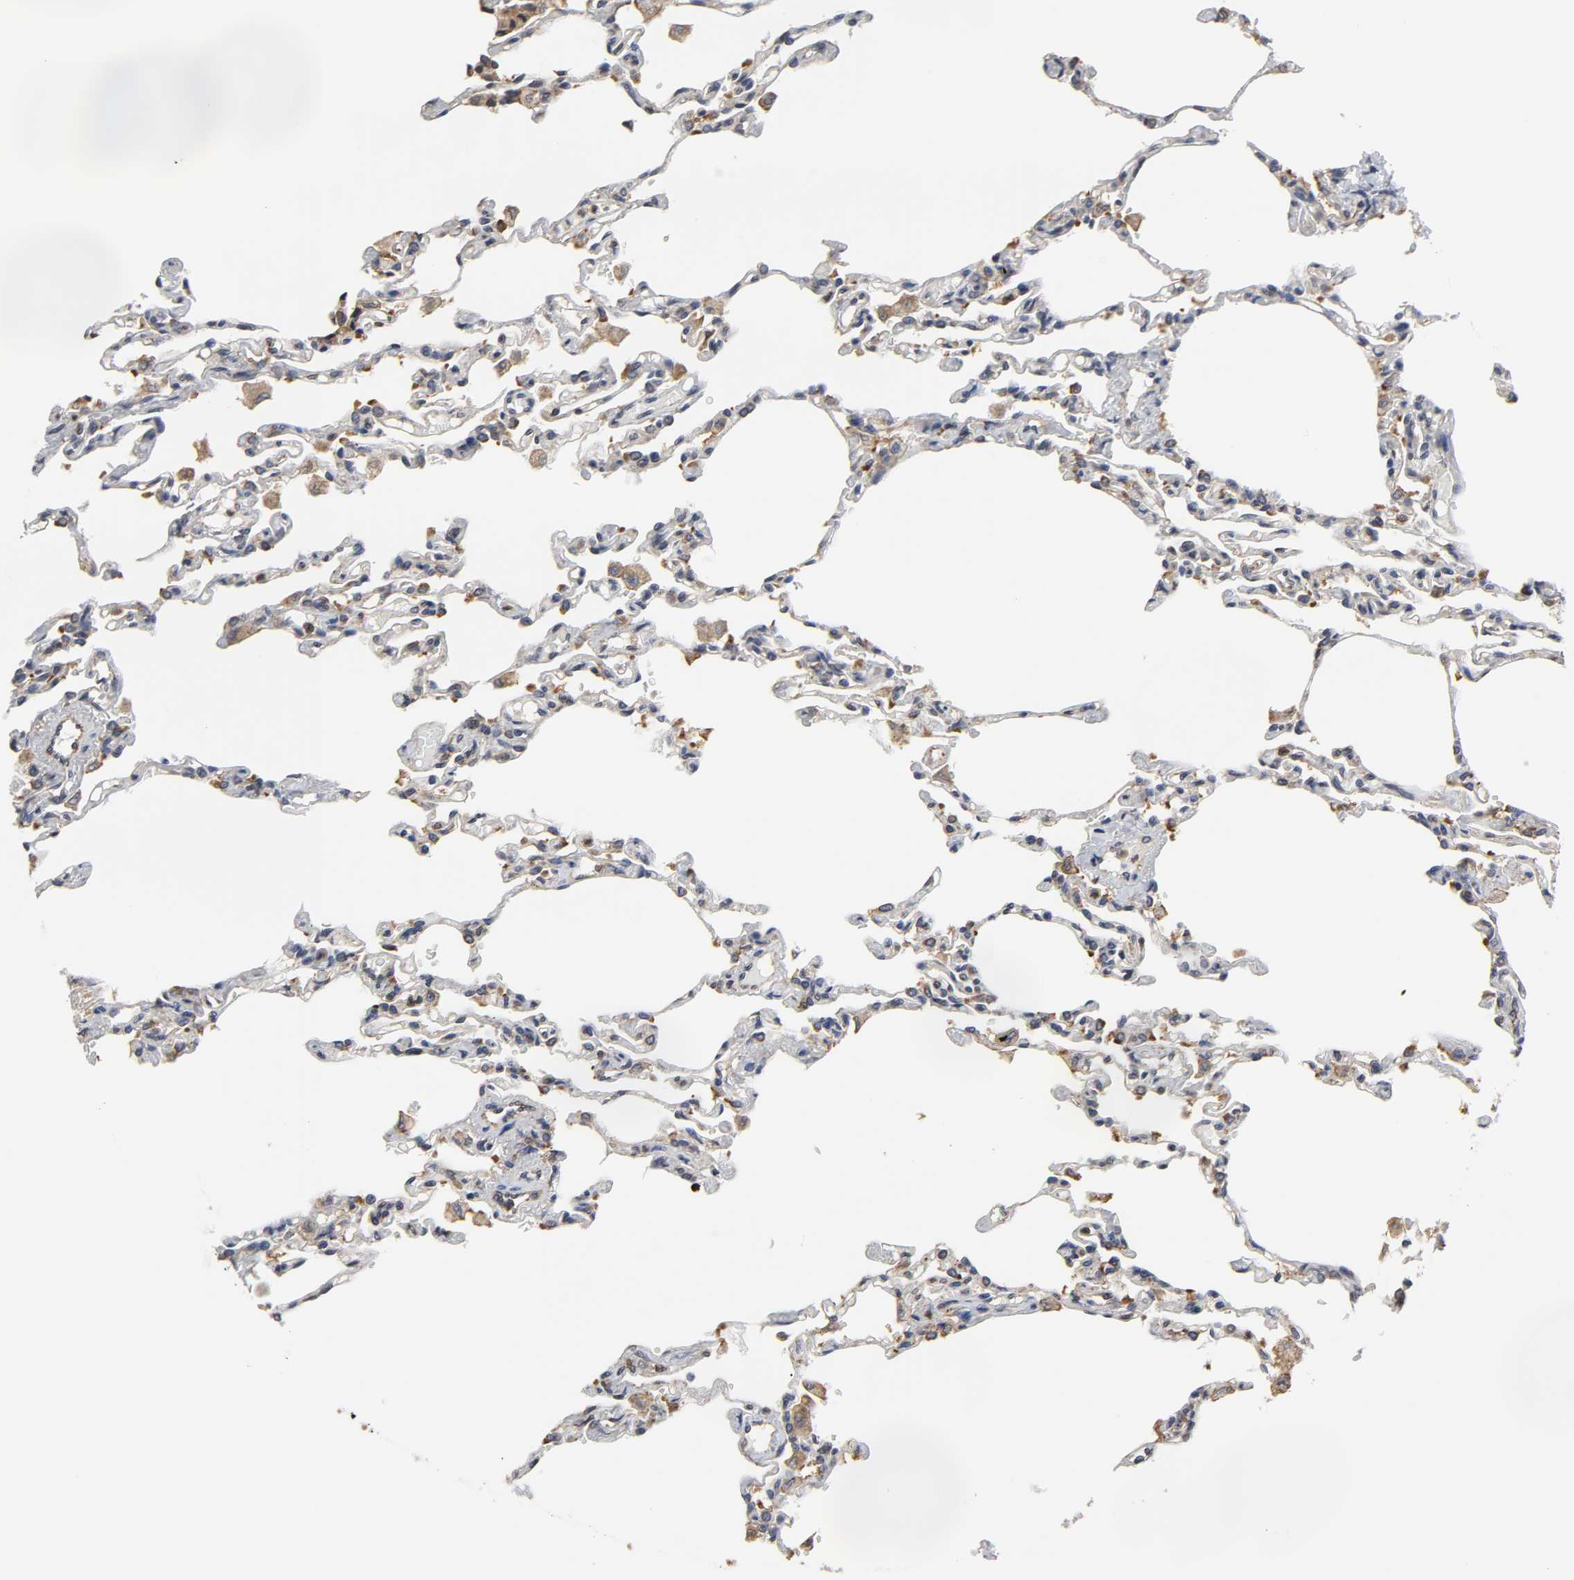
{"staining": {"intensity": "negative", "quantity": "none", "location": "none"}, "tissue": "lung", "cell_type": "Alveolar cells", "image_type": "normal", "snomed": [{"axis": "morphology", "description": "Normal tissue, NOS"}, {"axis": "topography", "description": "Lung"}], "caption": "Immunohistochemistry (IHC) histopathology image of unremarkable lung stained for a protein (brown), which shows no expression in alveolar cells. (IHC, brightfield microscopy, high magnification).", "gene": "HCK", "patient": {"sex": "male", "age": 21}}